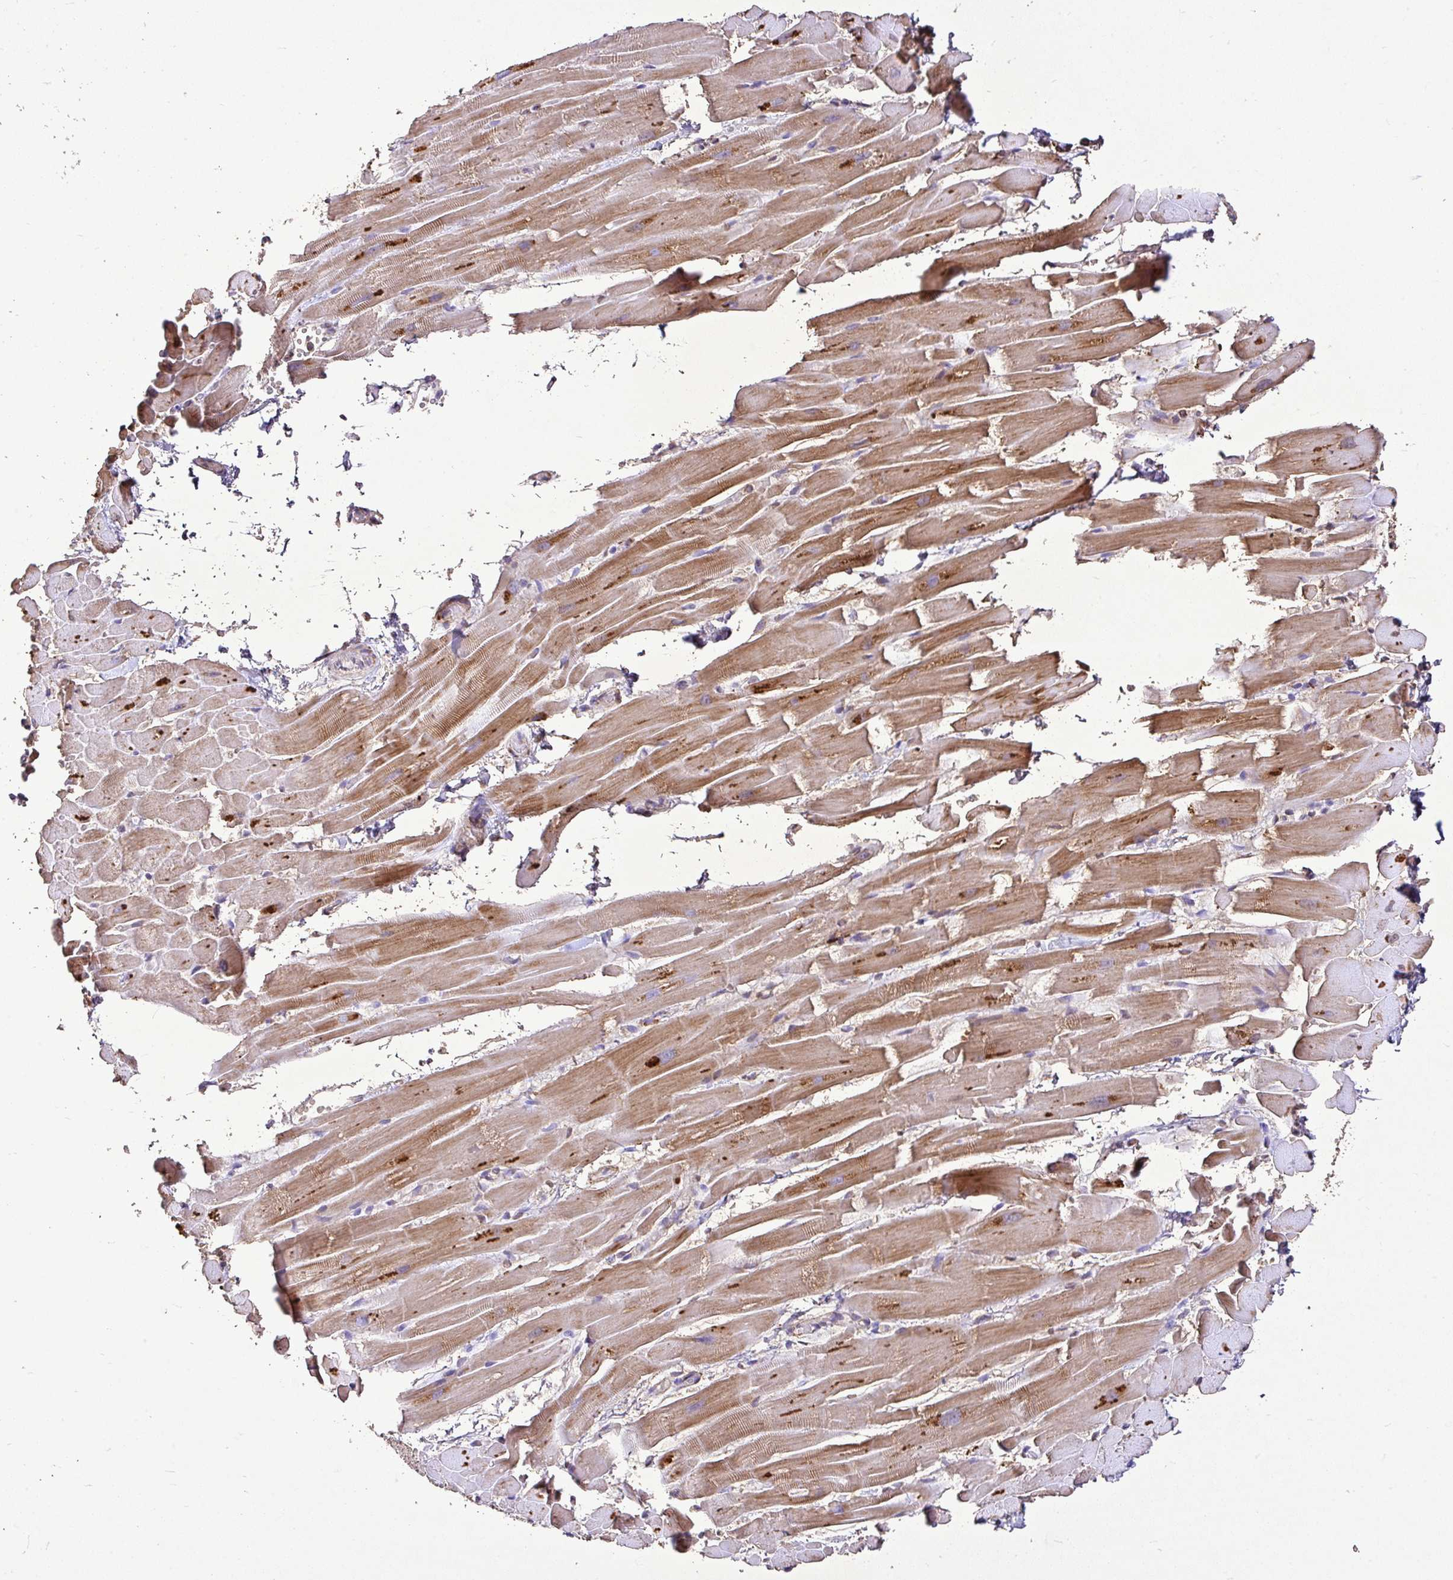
{"staining": {"intensity": "moderate", "quantity": ">75%", "location": "cytoplasmic/membranous"}, "tissue": "heart muscle", "cell_type": "Cardiomyocytes", "image_type": "normal", "snomed": [{"axis": "morphology", "description": "Normal tissue, NOS"}, {"axis": "topography", "description": "Heart"}], "caption": "Moderate cytoplasmic/membranous protein expression is present in approximately >75% of cardiomyocytes in heart muscle. The staining was performed using DAB (3,3'-diaminobenzidine), with brown indicating positive protein expression. Nuclei are stained blue with hematoxylin.", "gene": "AGK", "patient": {"sex": "male", "age": 37}}